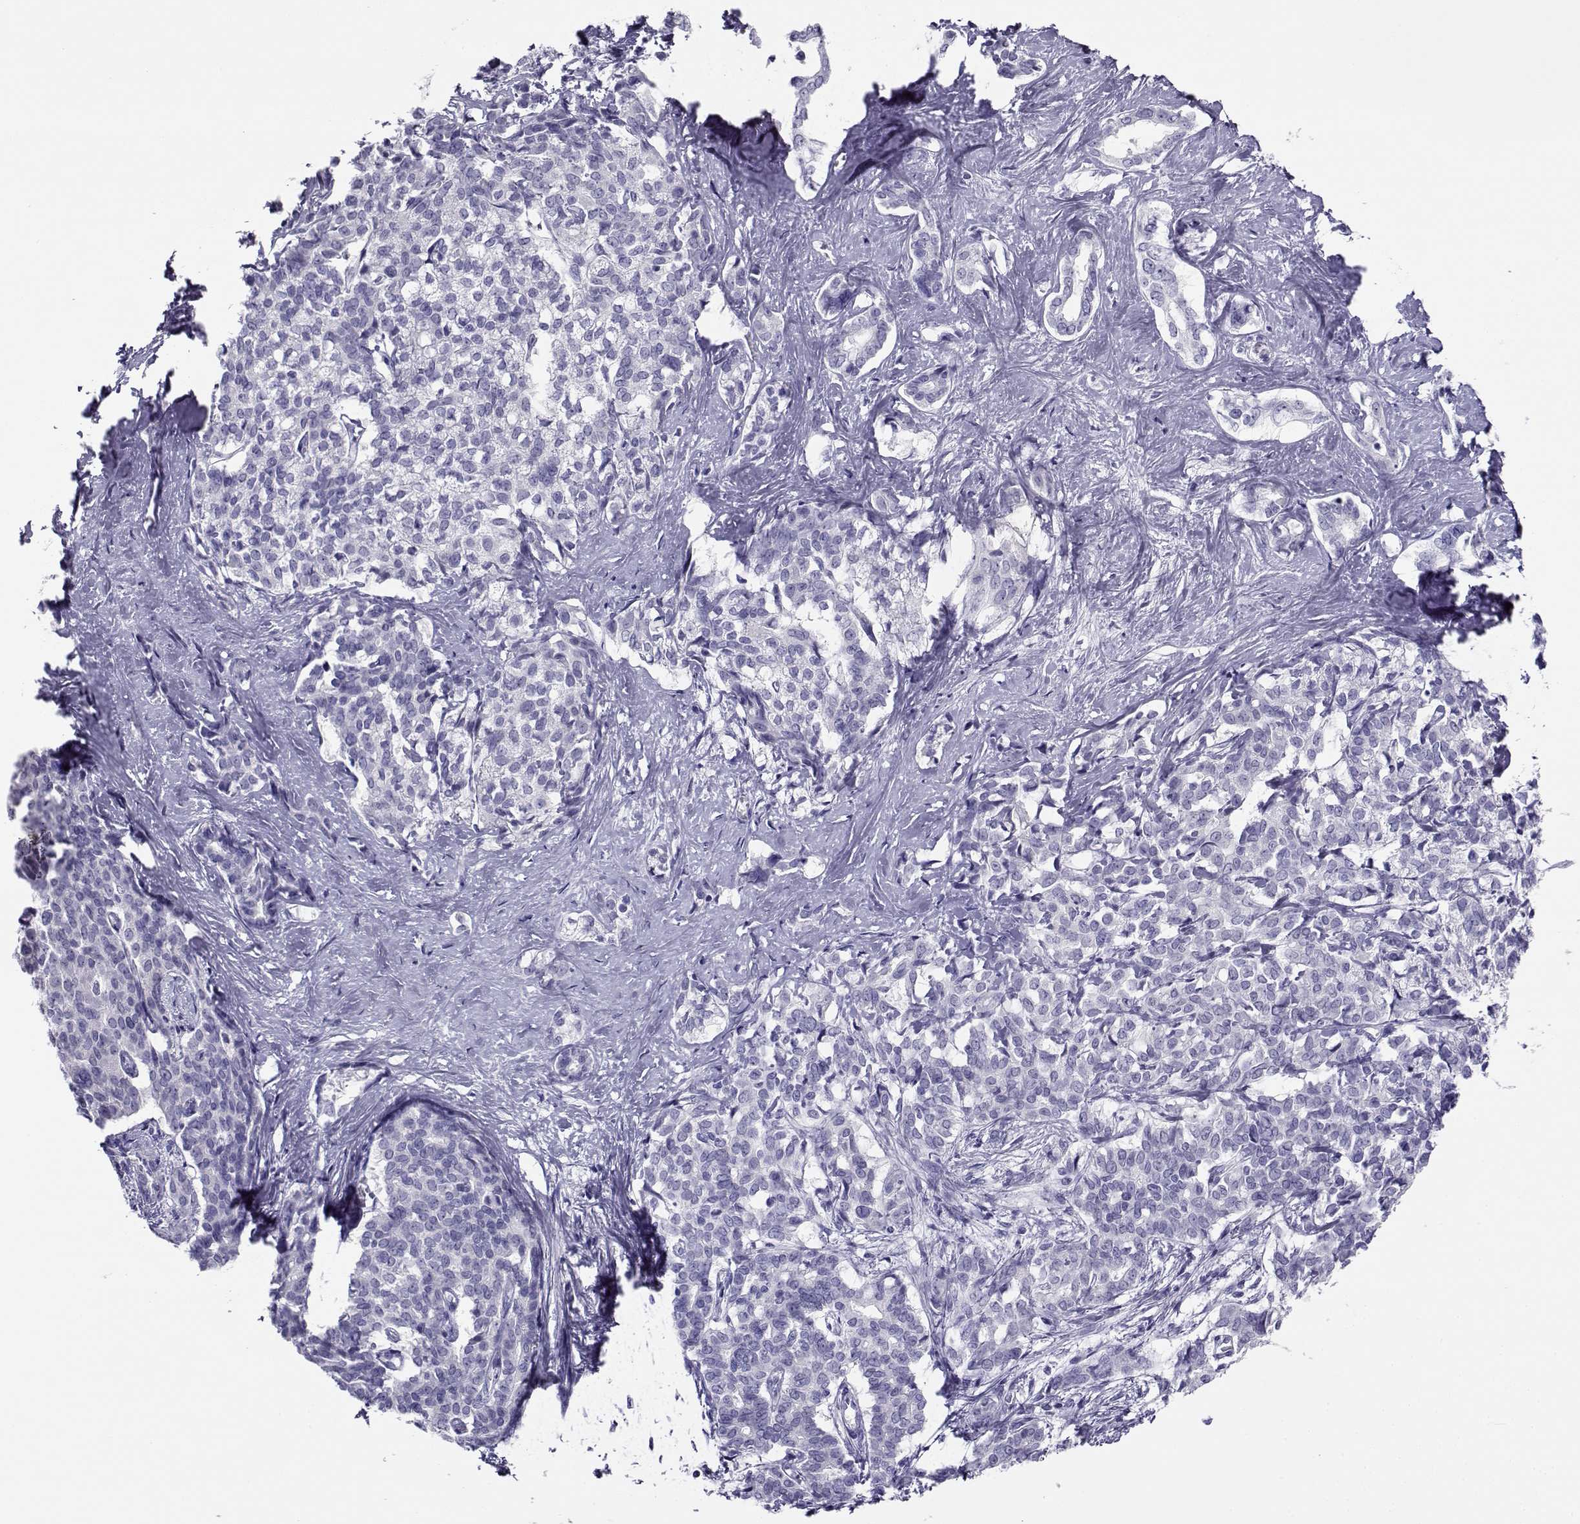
{"staining": {"intensity": "negative", "quantity": "none", "location": "none"}, "tissue": "liver cancer", "cell_type": "Tumor cells", "image_type": "cancer", "snomed": [{"axis": "morphology", "description": "Cholangiocarcinoma"}, {"axis": "topography", "description": "Liver"}], "caption": "Immunohistochemistry (IHC) micrograph of neoplastic tissue: liver cancer (cholangiocarcinoma) stained with DAB shows no significant protein staining in tumor cells.", "gene": "RHOXF2", "patient": {"sex": "female", "age": 47}}